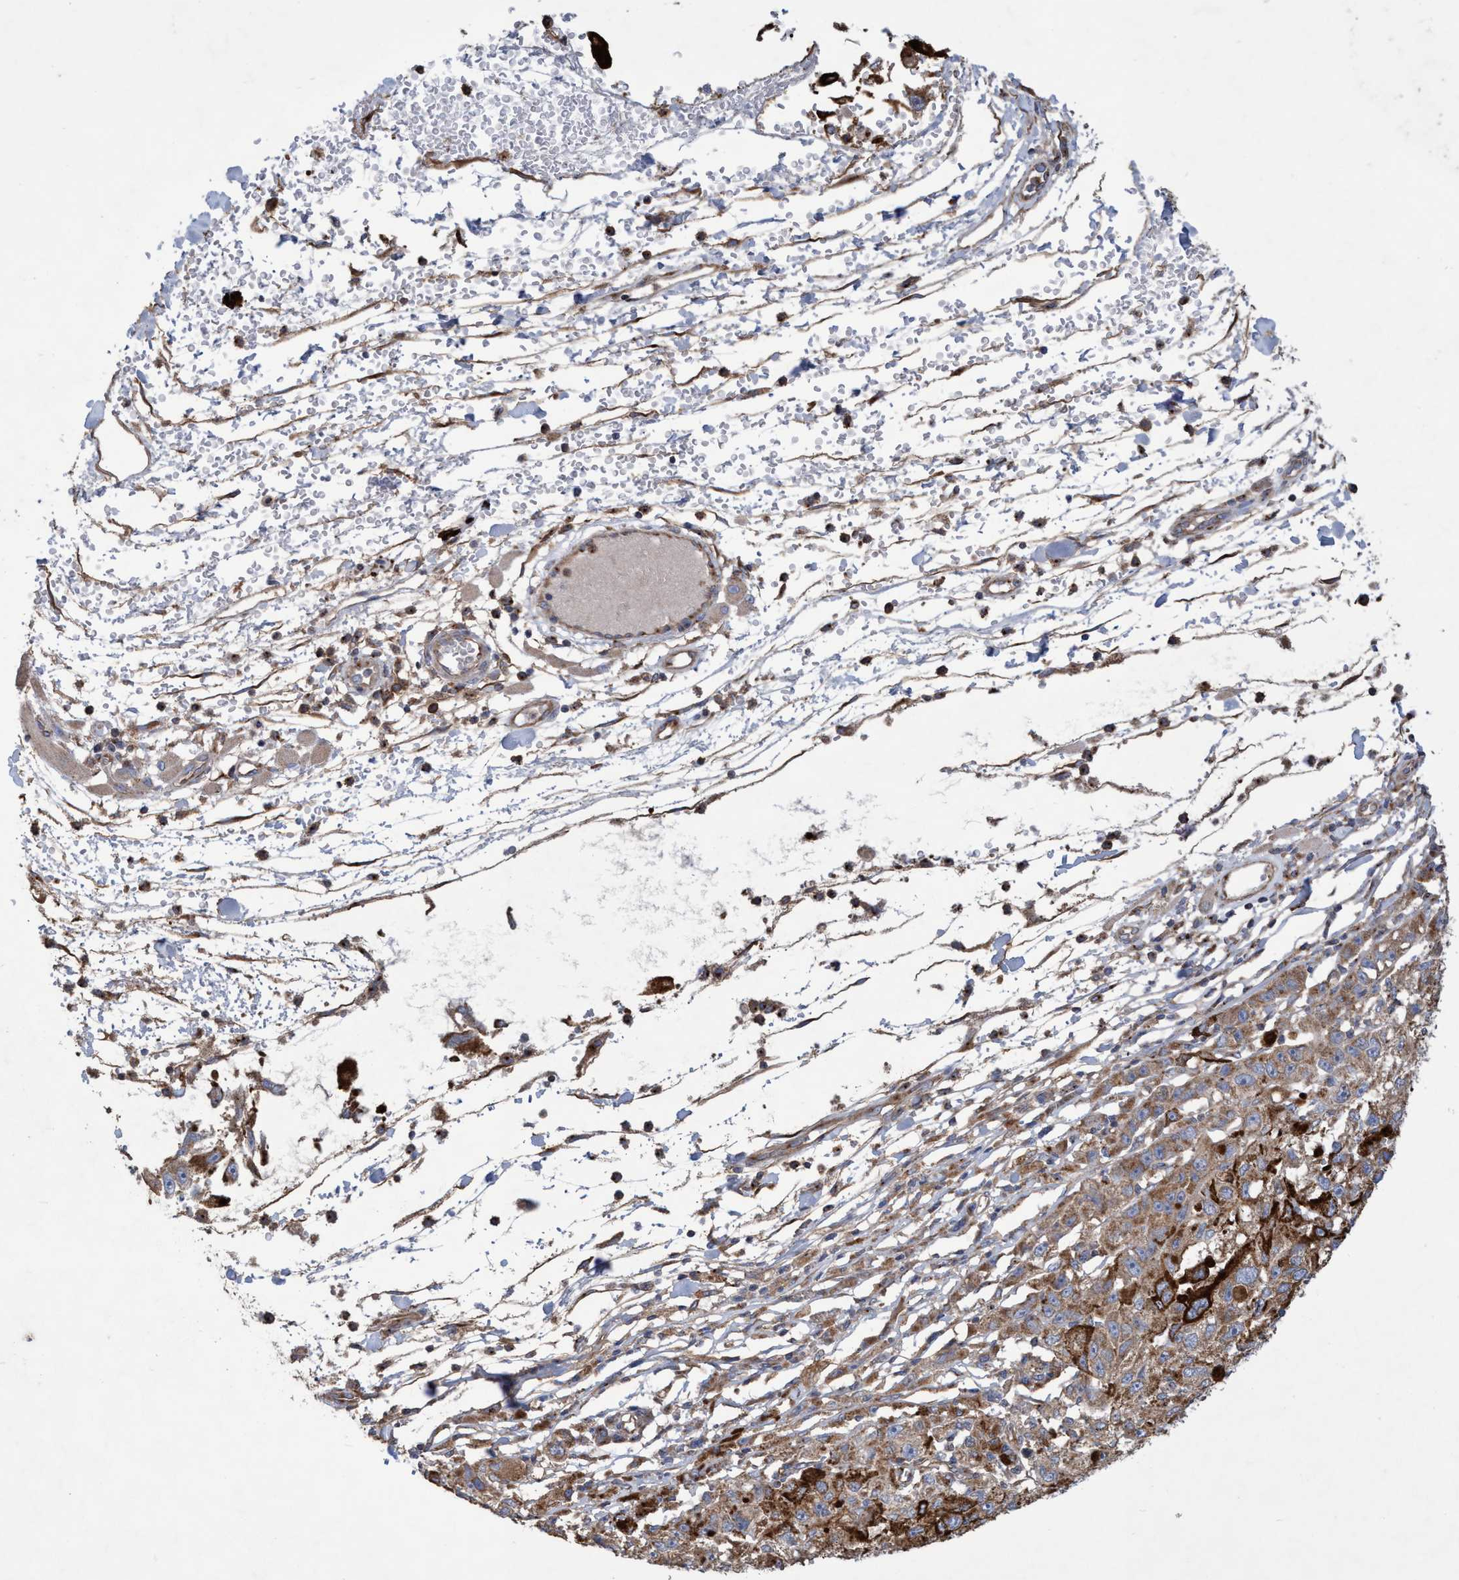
{"staining": {"intensity": "moderate", "quantity": ">75%", "location": "cytoplasmic/membranous"}, "tissue": "melanoma", "cell_type": "Tumor cells", "image_type": "cancer", "snomed": [{"axis": "morphology", "description": "Malignant melanoma, NOS"}, {"axis": "topography", "description": "Skin"}], "caption": "A medium amount of moderate cytoplasmic/membranous expression is identified in approximately >75% of tumor cells in melanoma tissue.", "gene": "BICD2", "patient": {"sex": "female", "age": 104}}